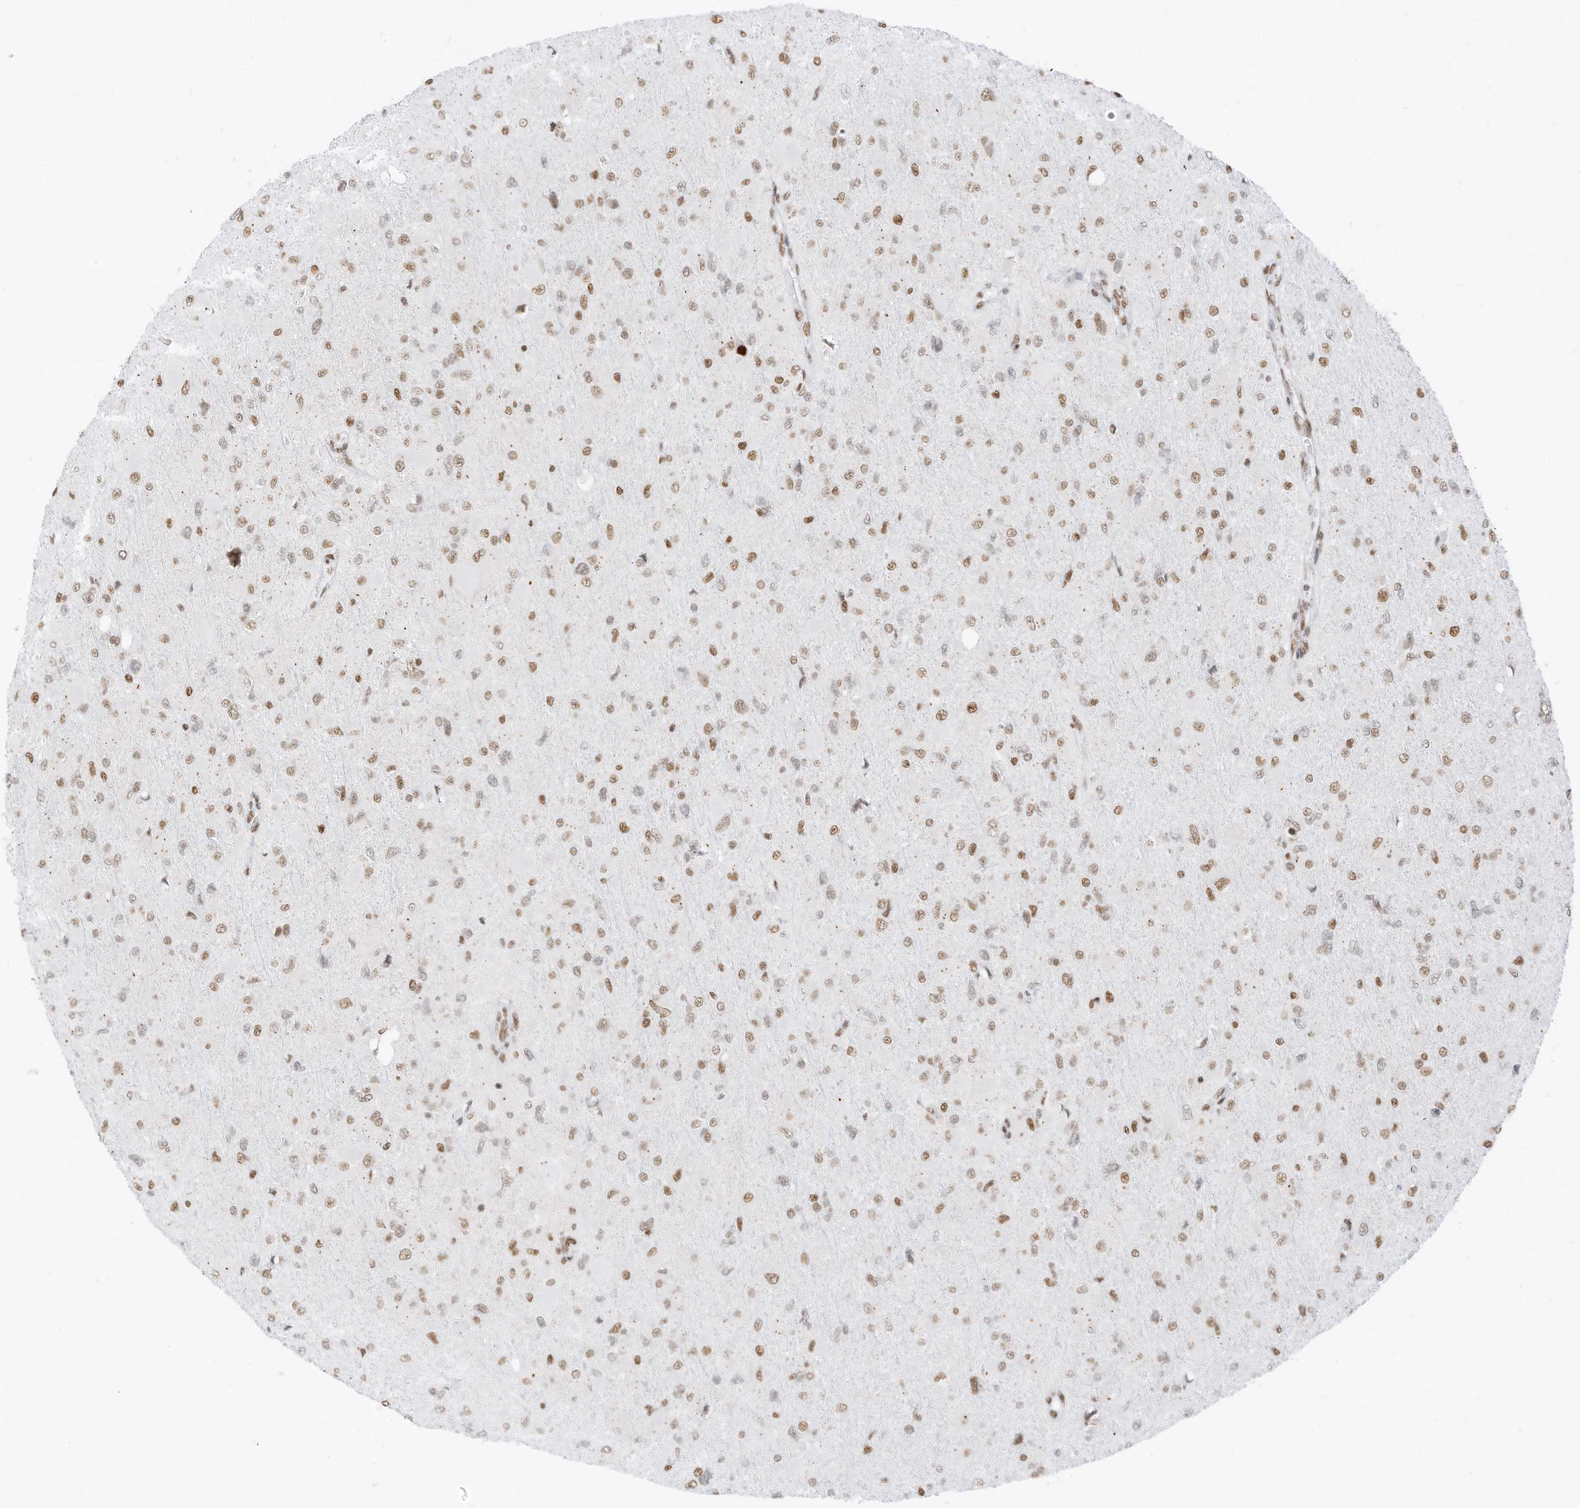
{"staining": {"intensity": "moderate", "quantity": ">75%", "location": "nuclear"}, "tissue": "glioma", "cell_type": "Tumor cells", "image_type": "cancer", "snomed": [{"axis": "morphology", "description": "Glioma, malignant, High grade"}, {"axis": "topography", "description": "Cerebral cortex"}], "caption": "There is medium levels of moderate nuclear positivity in tumor cells of malignant high-grade glioma, as demonstrated by immunohistochemical staining (brown color).", "gene": "SMARCA2", "patient": {"sex": "female", "age": 36}}